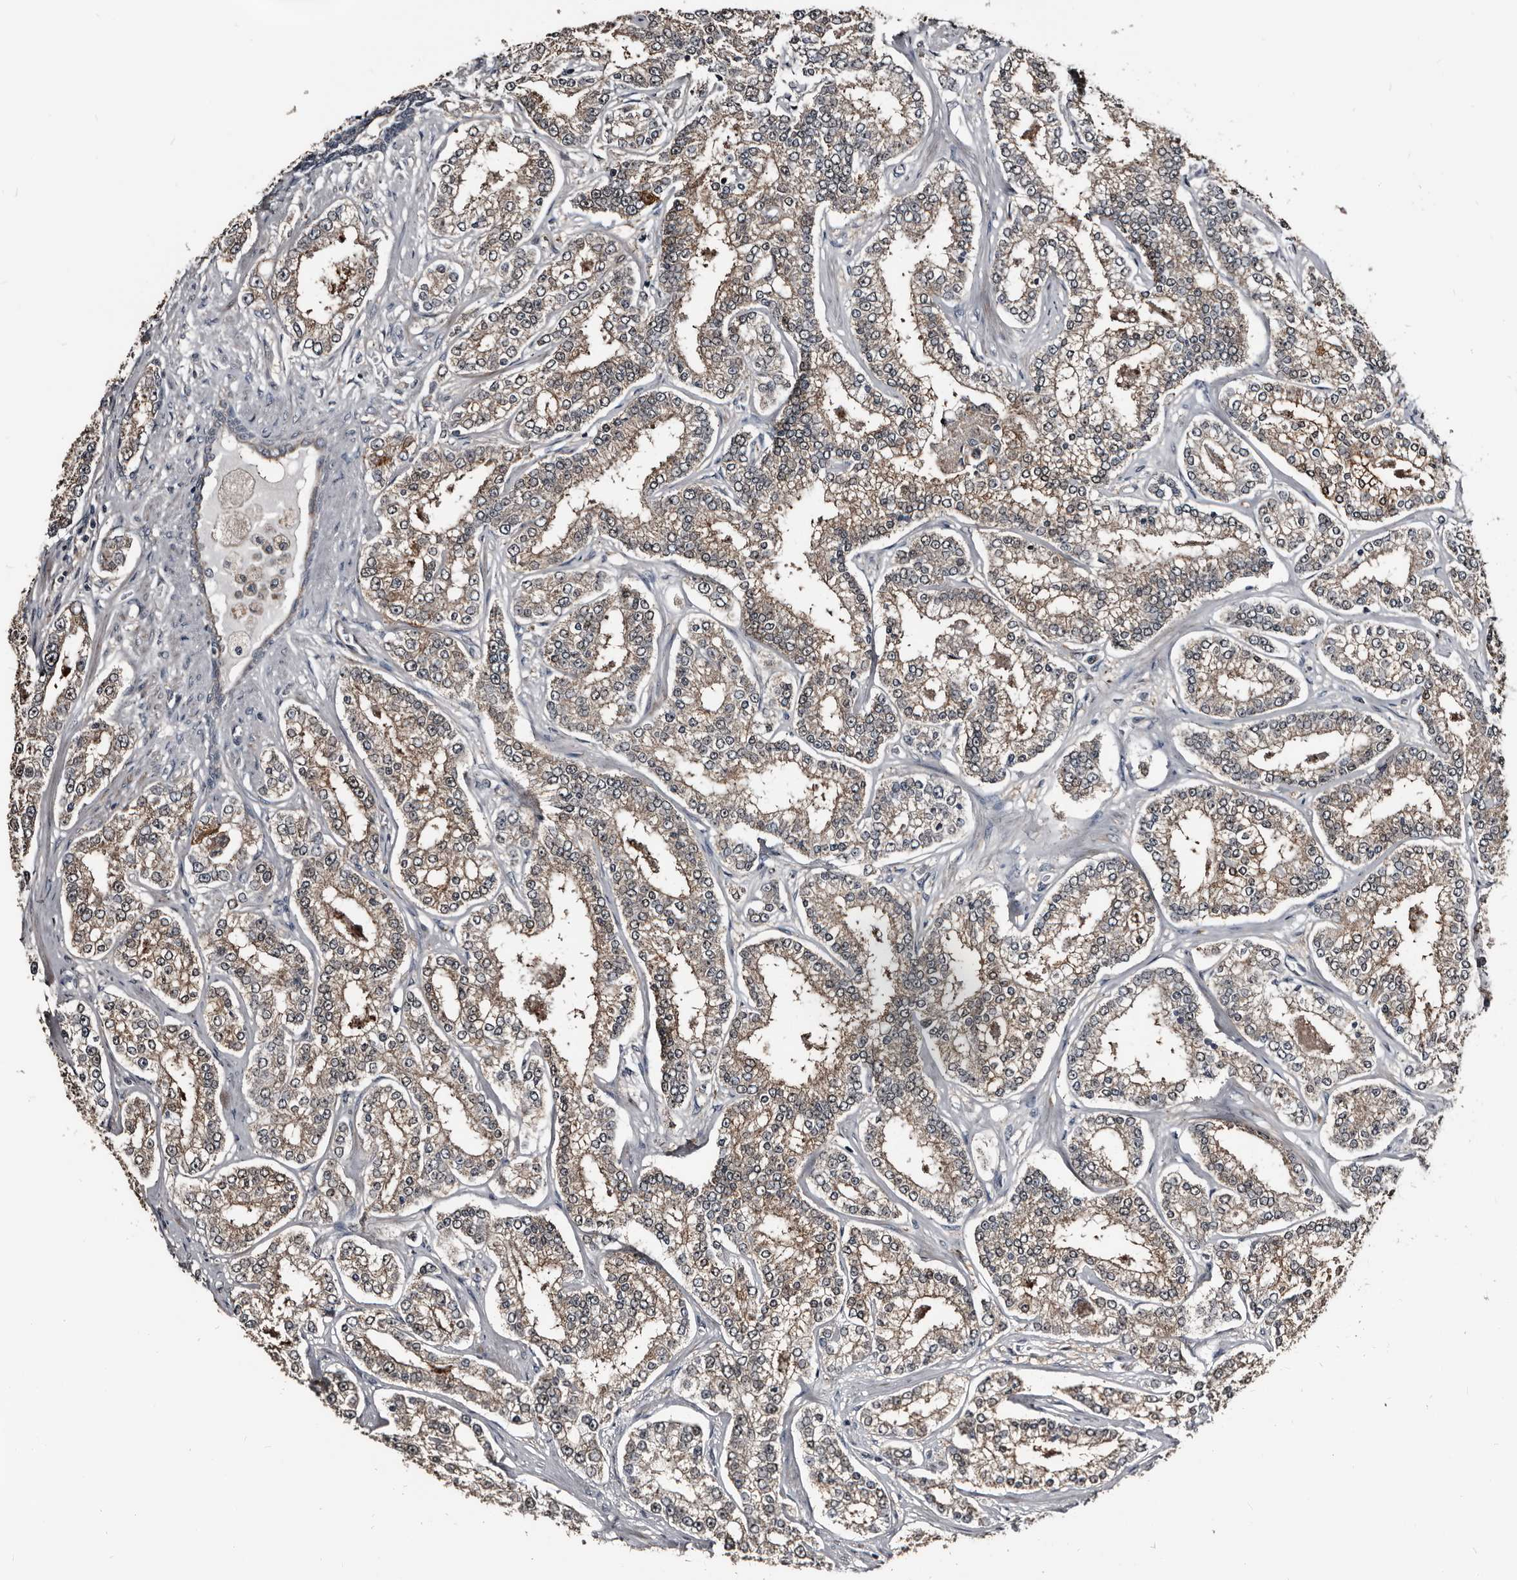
{"staining": {"intensity": "weak", "quantity": ">75%", "location": "cytoplasmic/membranous"}, "tissue": "prostate cancer", "cell_type": "Tumor cells", "image_type": "cancer", "snomed": [{"axis": "morphology", "description": "Normal tissue, NOS"}, {"axis": "morphology", "description": "Adenocarcinoma, High grade"}, {"axis": "topography", "description": "Prostate"}], "caption": "There is low levels of weak cytoplasmic/membranous expression in tumor cells of prostate adenocarcinoma (high-grade), as demonstrated by immunohistochemical staining (brown color).", "gene": "DHPS", "patient": {"sex": "male", "age": 83}}